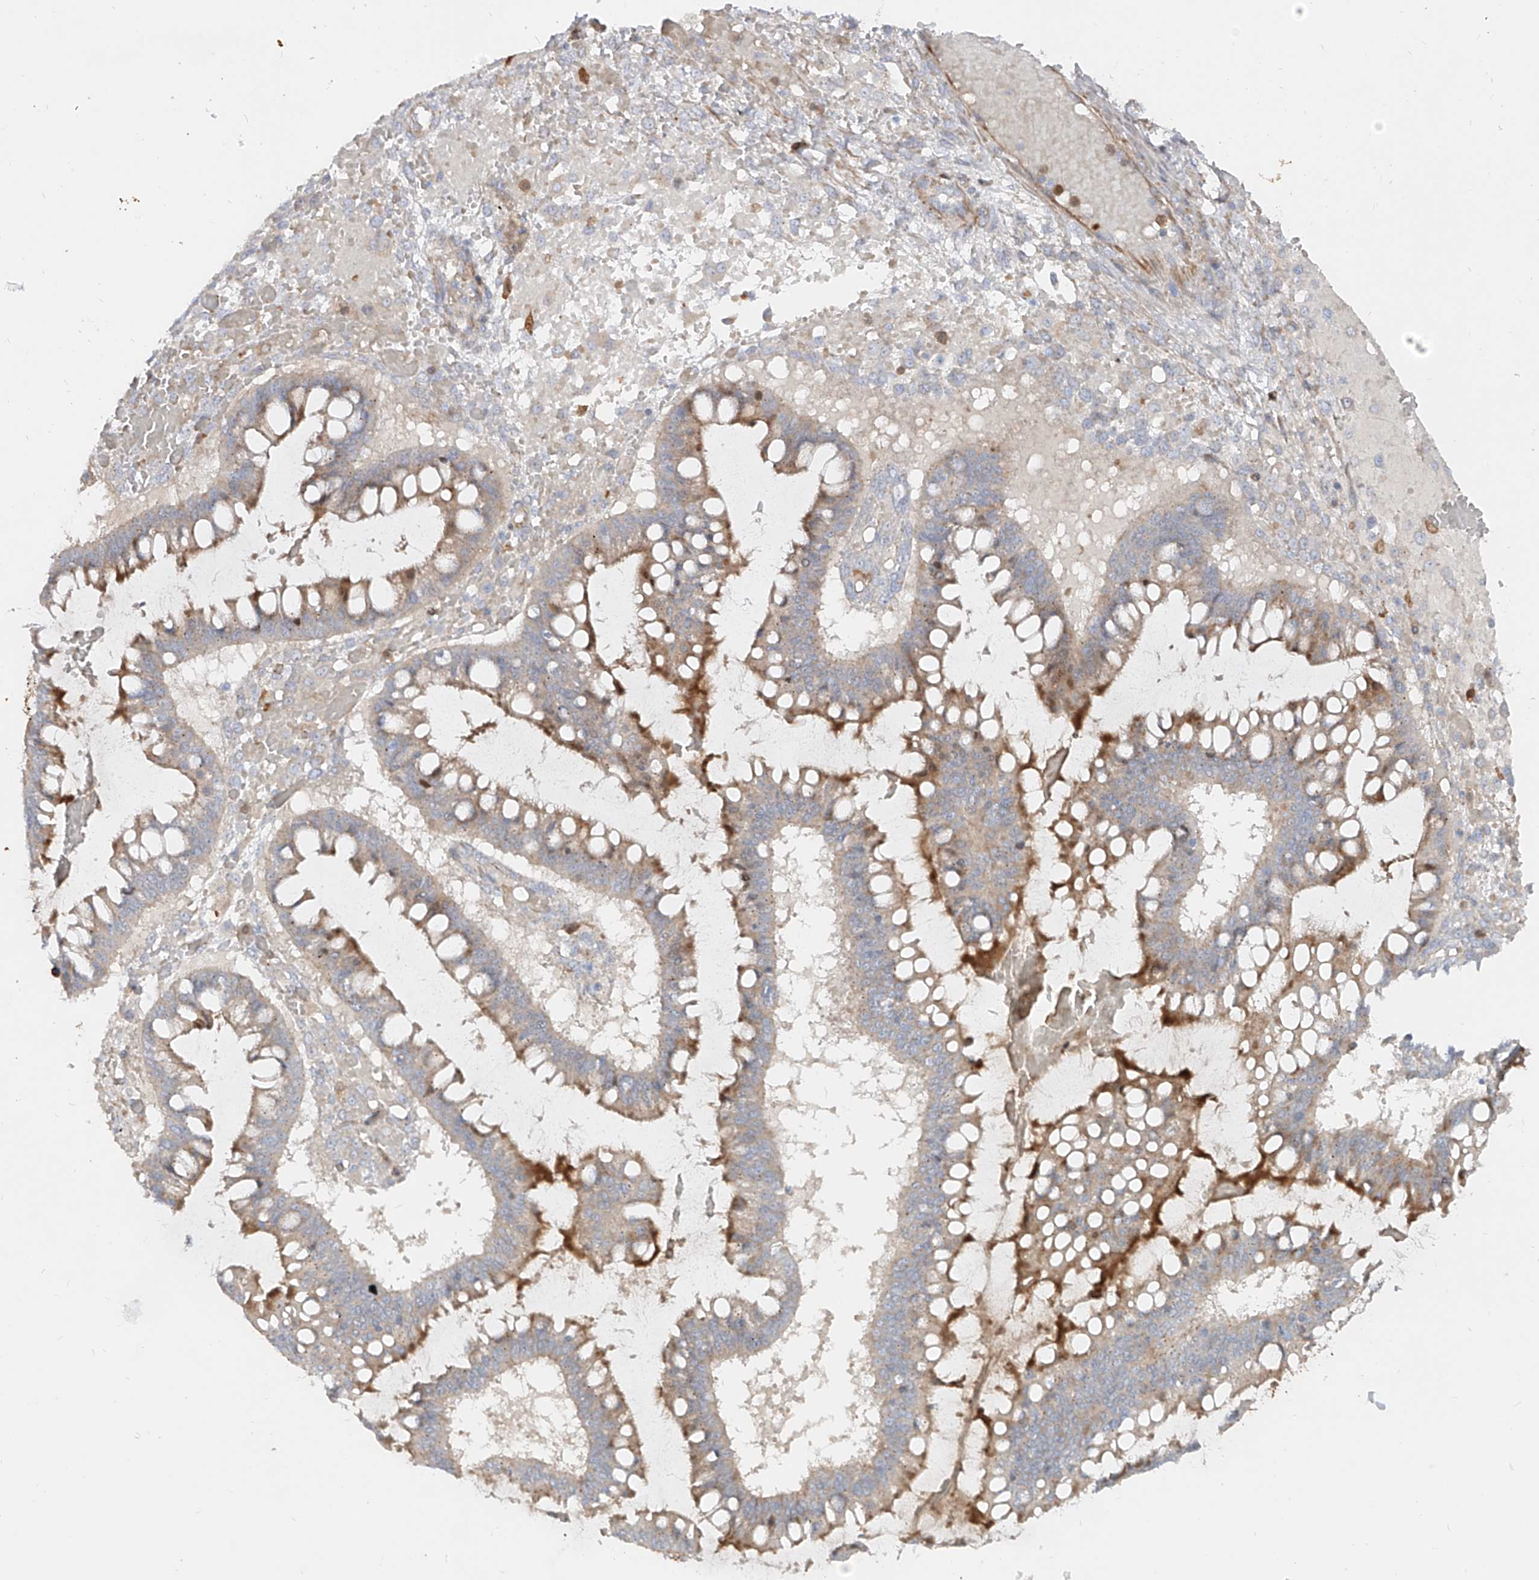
{"staining": {"intensity": "moderate", "quantity": "25%-75%", "location": "cytoplasmic/membranous"}, "tissue": "ovarian cancer", "cell_type": "Tumor cells", "image_type": "cancer", "snomed": [{"axis": "morphology", "description": "Cystadenocarcinoma, mucinous, NOS"}, {"axis": "topography", "description": "Ovary"}], "caption": "Mucinous cystadenocarcinoma (ovarian) stained with immunohistochemistry (IHC) exhibits moderate cytoplasmic/membranous positivity in approximately 25%-75% of tumor cells.", "gene": "KYNU", "patient": {"sex": "female", "age": 73}}